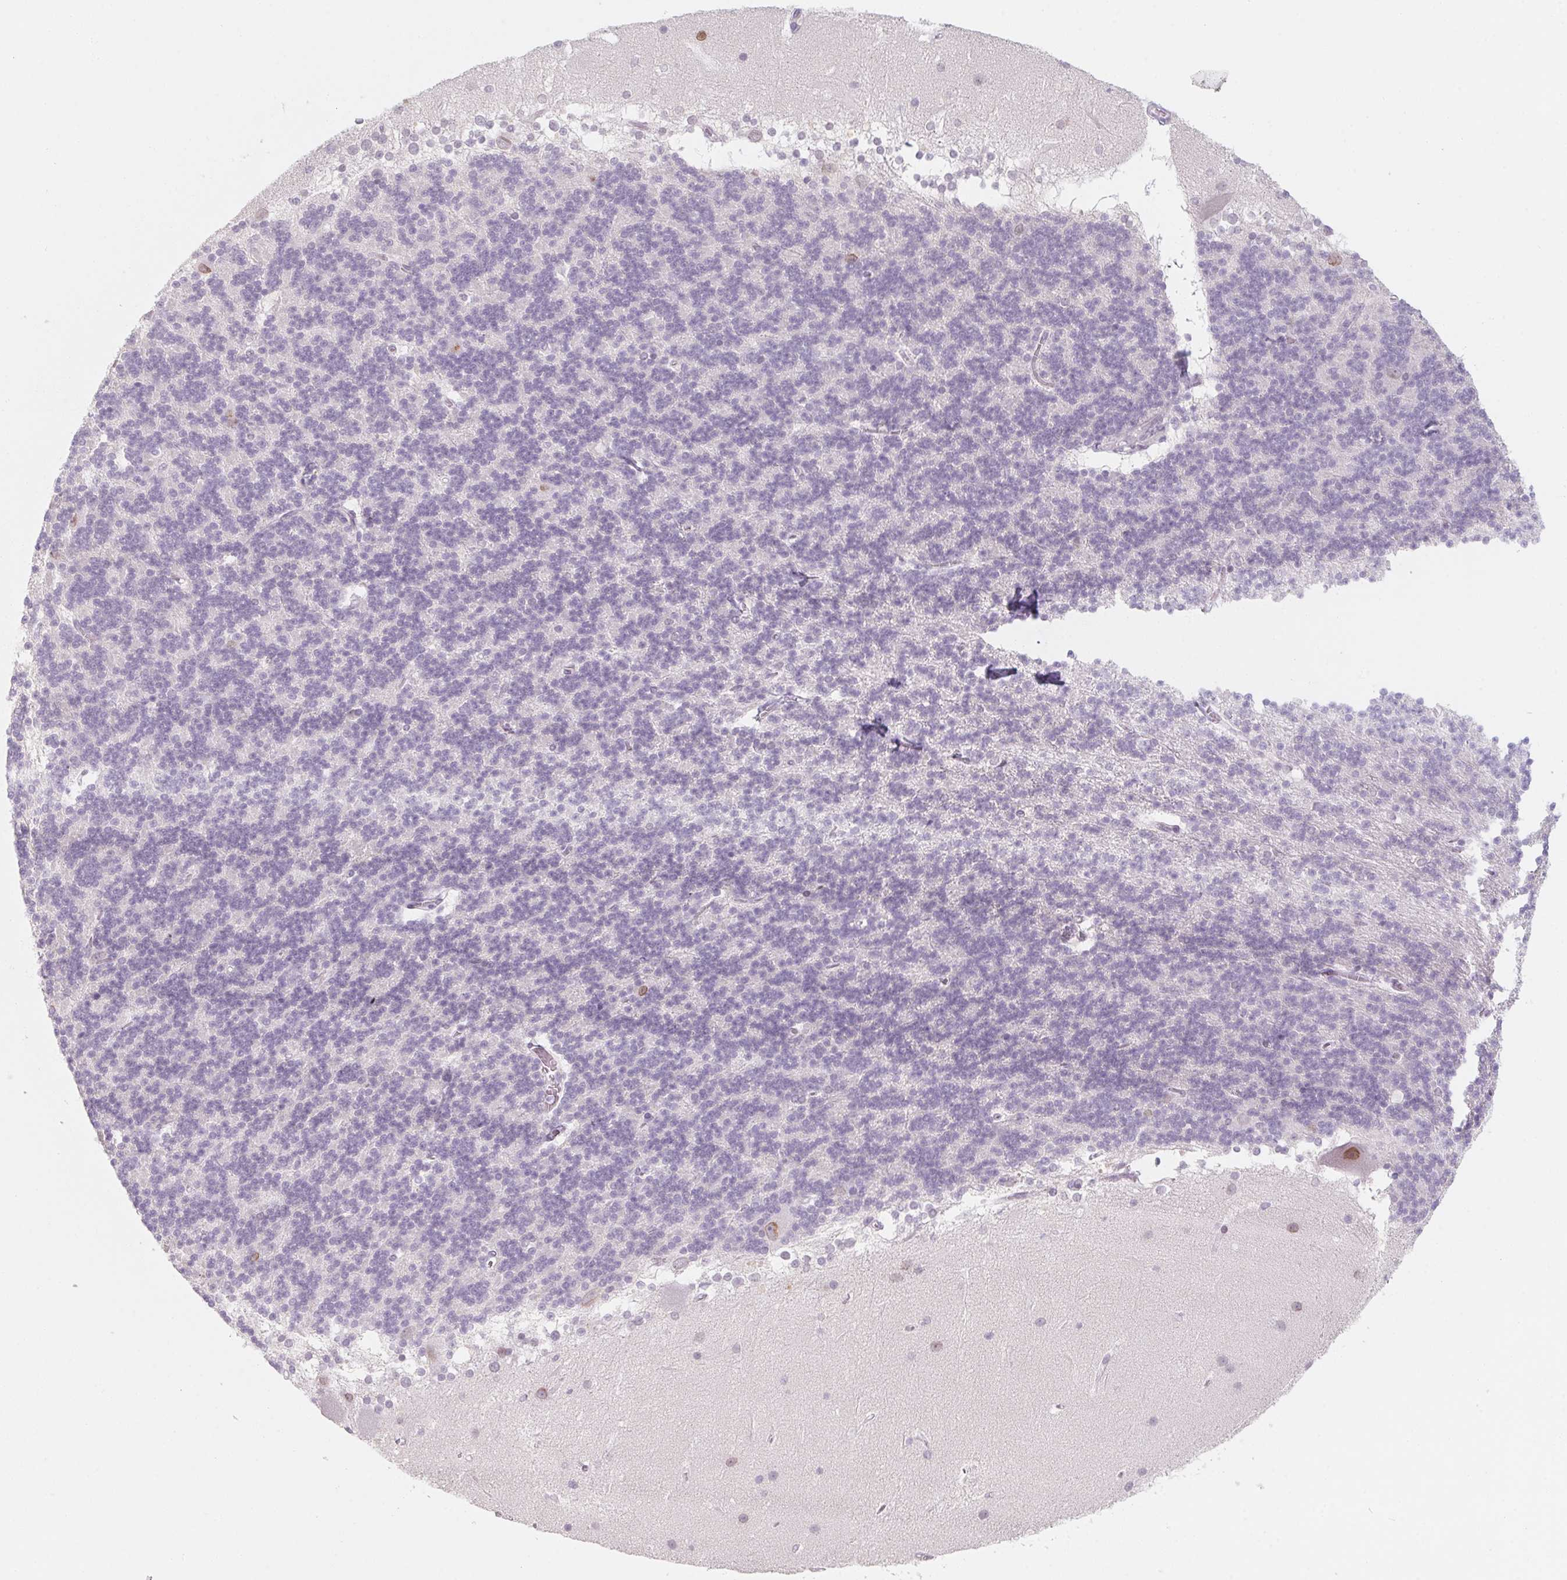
{"staining": {"intensity": "negative", "quantity": "none", "location": "none"}, "tissue": "cerebellum", "cell_type": "Cells in granular layer", "image_type": "normal", "snomed": [{"axis": "morphology", "description": "Normal tissue, NOS"}, {"axis": "topography", "description": "Cerebellum"}], "caption": "Immunohistochemistry (IHC) histopathology image of unremarkable cerebellum stained for a protein (brown), which displays no staining in cells in granular layer.", "gene": "KCNQ2", "patient": {"sex": "female", "age": 19}}